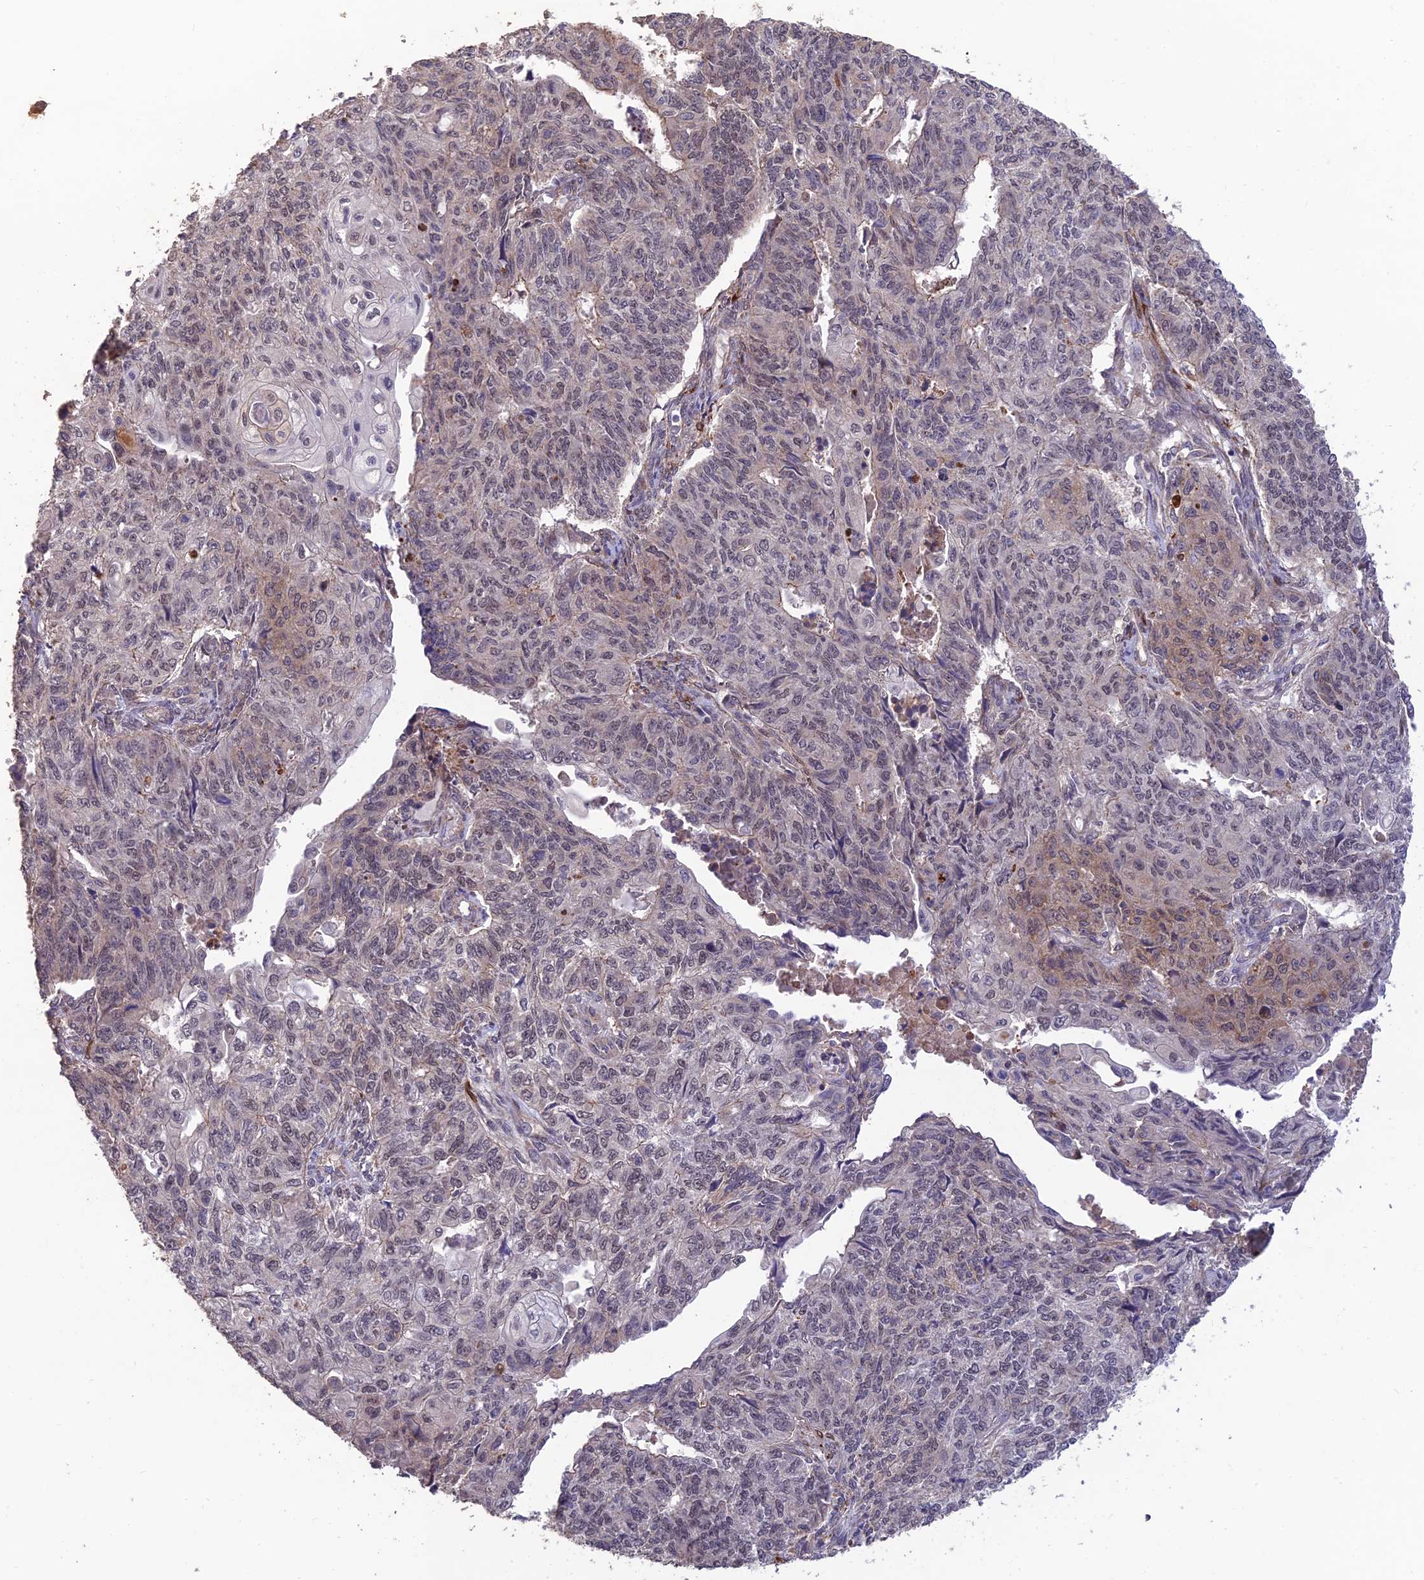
{"staining": {"intensity": "weak", "quantity": "<25%", "location": "cytoplasmic/membranous"}, "tissue": "endometrial cancer", "cell_type": "Tumor cells", "image_type": "cancer", "snomed": [{"axis": "morphology", "description": "Adenocarcinoma, NOS"}, {"axis": "topography", "description": "Endometrium"}], "caption": "Immunohistochemistry image of neoplastic tissue: human adenocarcinoma (endometrial) stained with DAB demonstrates no significant protein staining in tumor cells. (DAB immunohistochemistry (IHC), high magnification).", "gene": "PAGR1", "patient": {"sex": "female", "age": 32}}